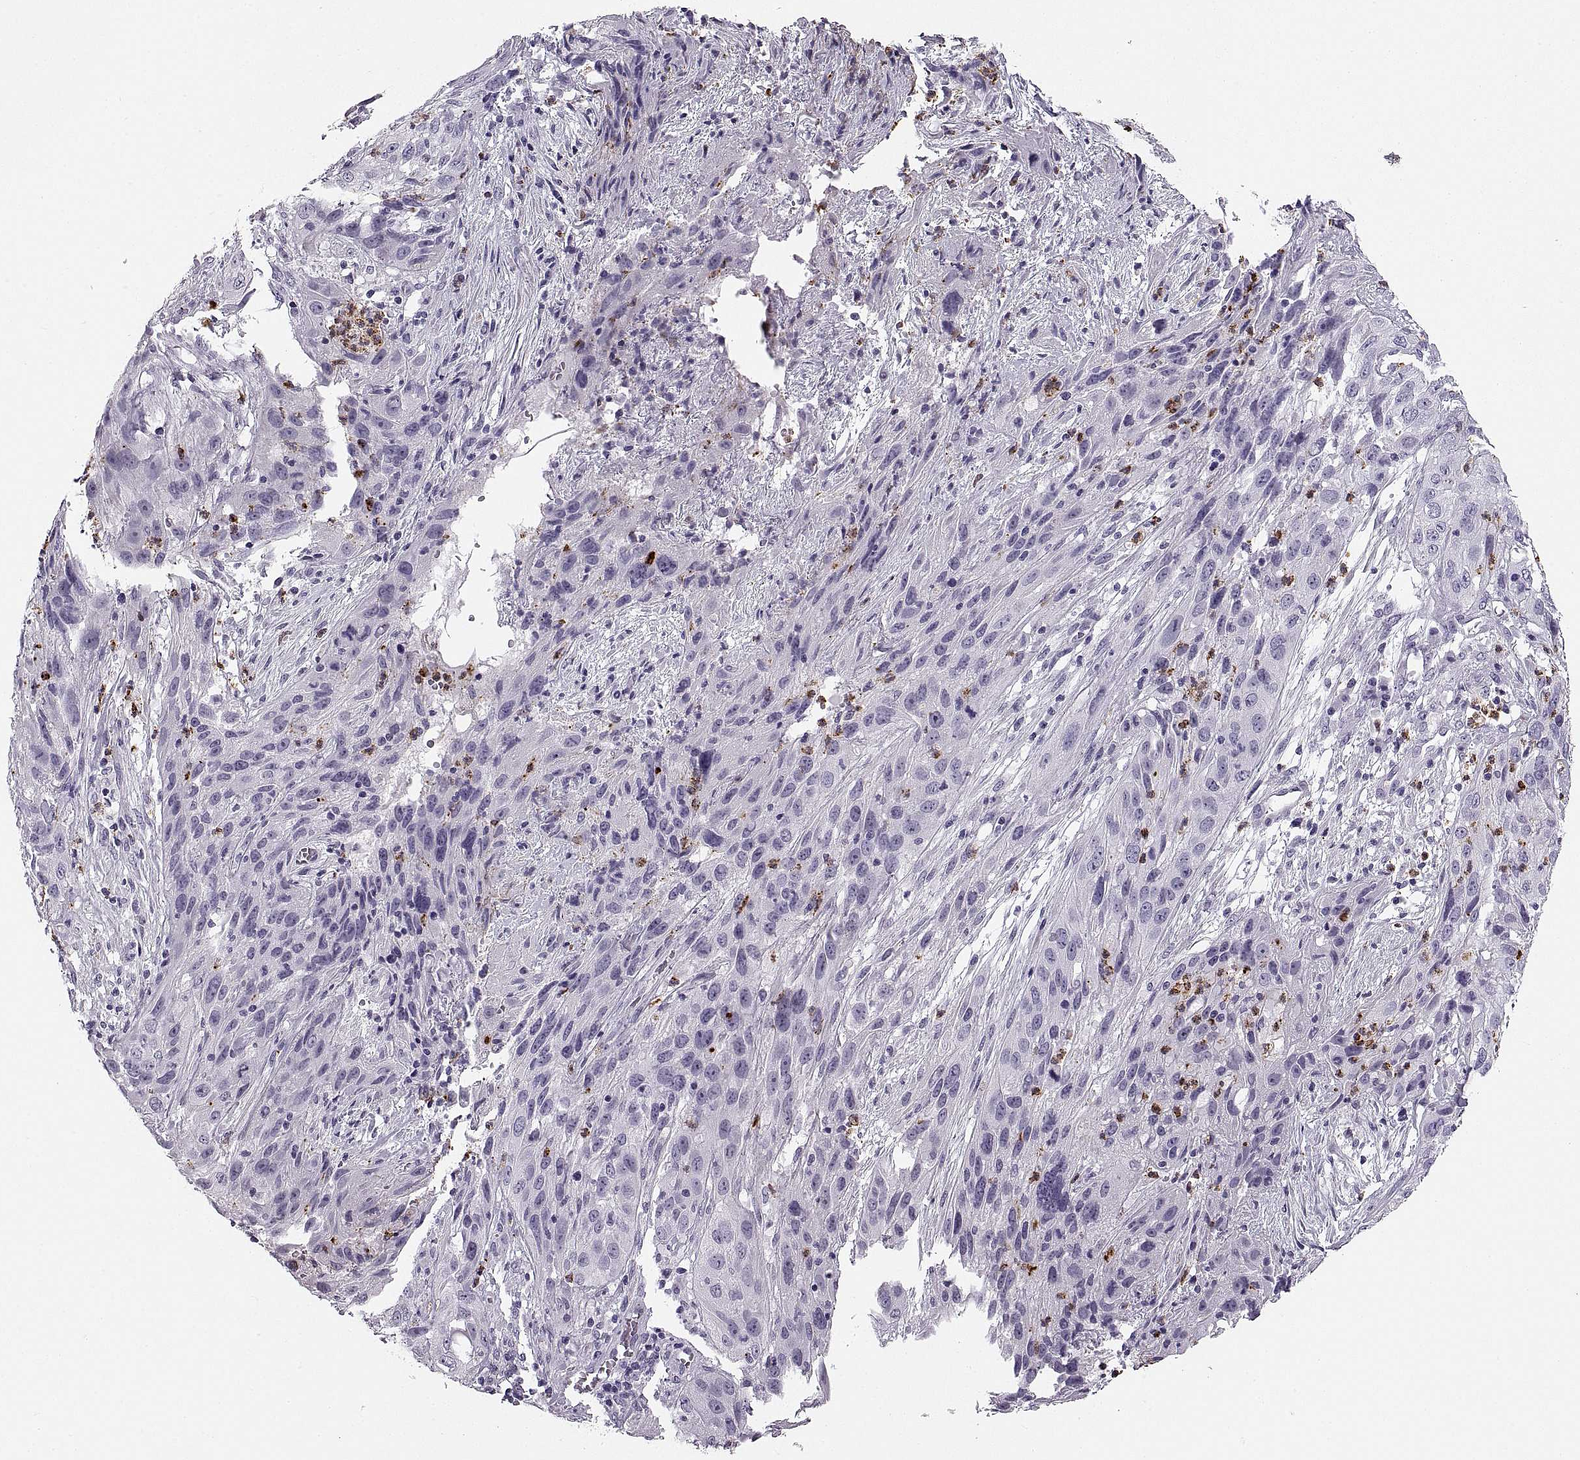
{"staining": {"intensity": "negative", "quantity": "none", "location": "none"}, "tissue": "cervical cancer", "cell_type": "Tumor cells", "image_type": "cancer", "snomed": [{"axis": "morphology", "description": "Squamous cell carcinoma, NOS"}, {"axis": "topography", "description": "Cervix"}], "caption": "Protein analysis of cervical cancer reveals no significant positivity in tumor cells. (DAB immunohistochemistry with hematoxylin counter stain).", "gene": "MILR1", "patient": {"sex": "female", "age": 32}}